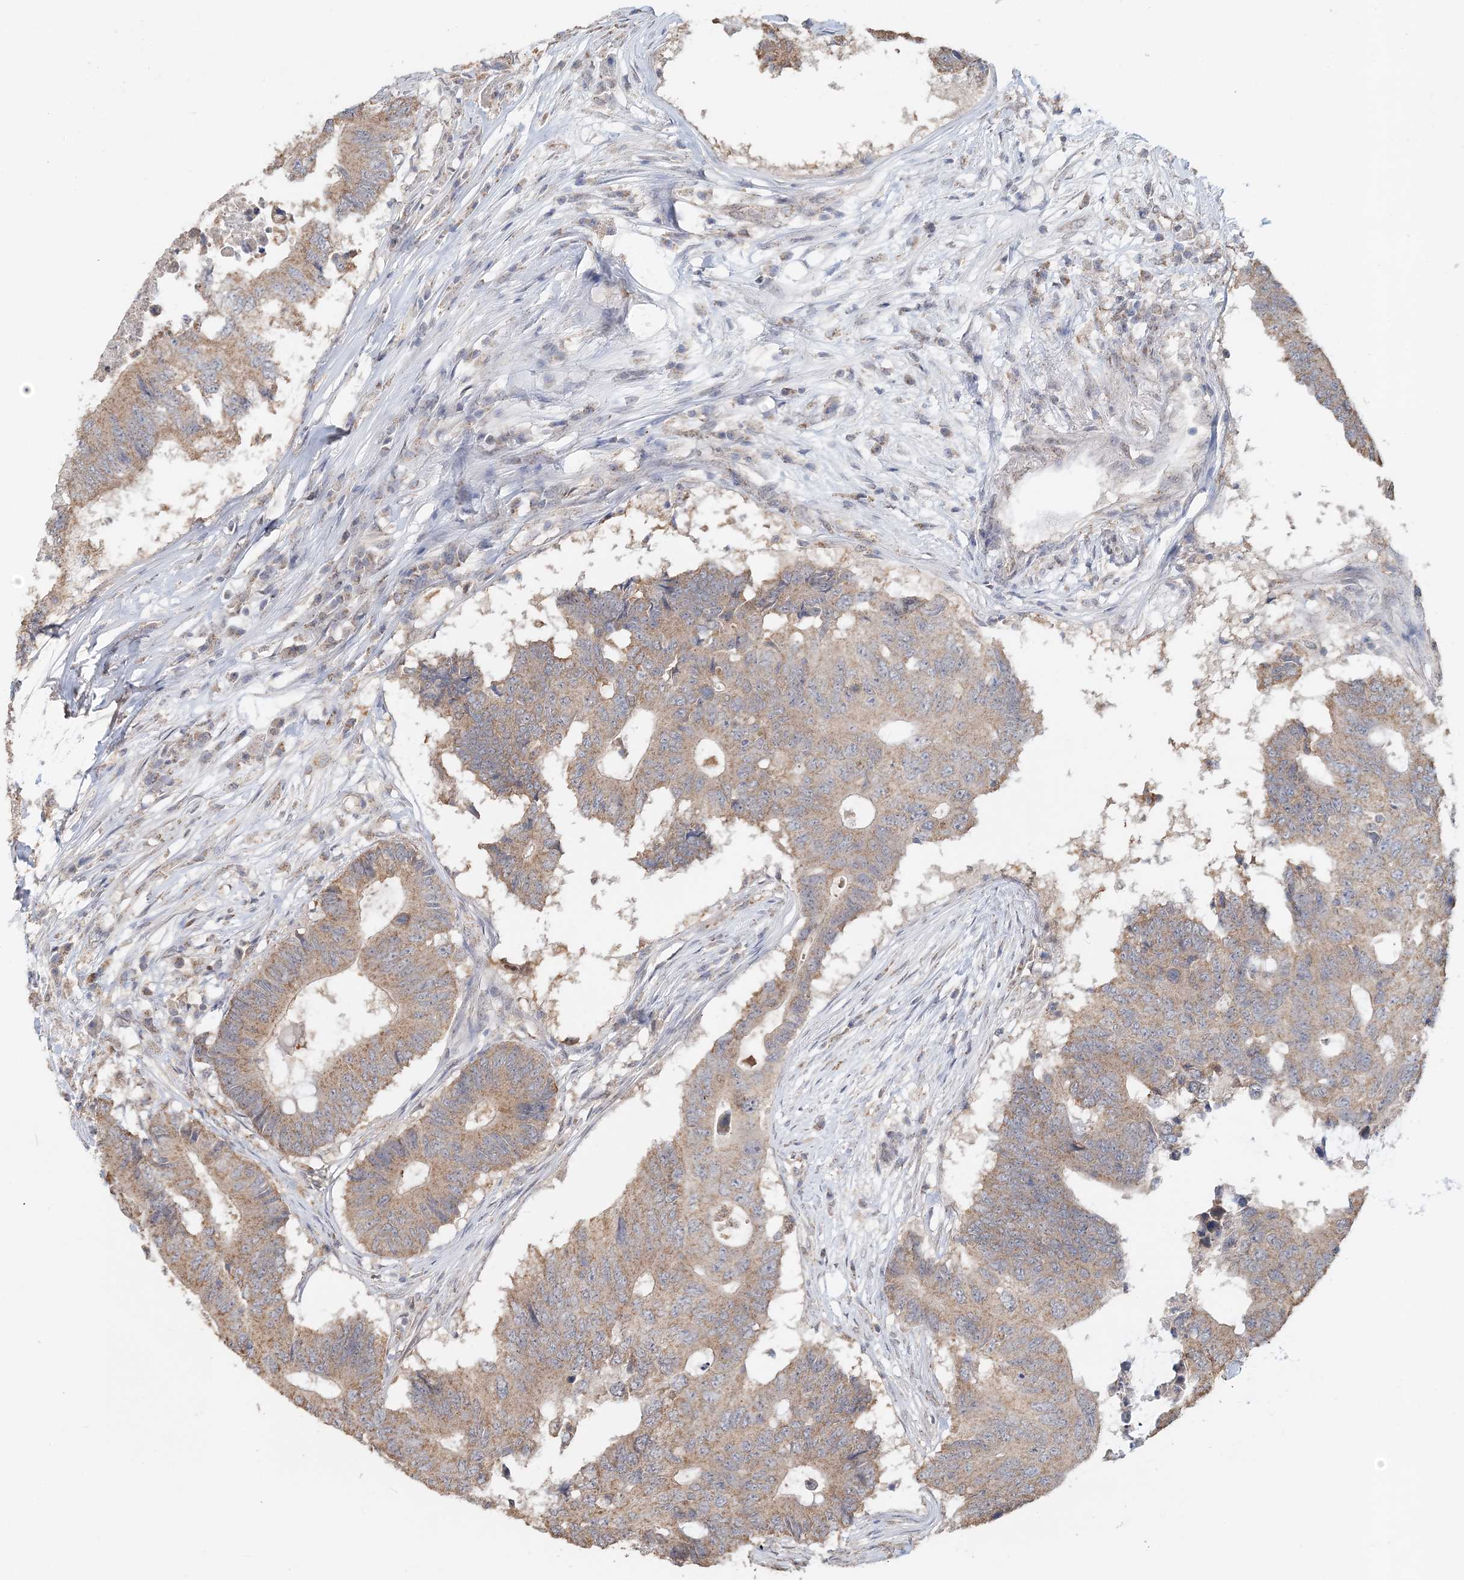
{"staining": {"intensity": "moderate", "quantity": ">75%", "location": "cytoplasmic/membranous"}, "tissue": "colorectal cancer", "cell_type": "Tumor cells", "image_type": "cancer", "snomed": [{"axis": "morphology", "description": "Adenocarcinoma, NOS"}, {"axis": "topography", "description": "Colon"}], "caption": "A brown stain labels moderate cytoplasmic/membranous positivity of a protein in human adenocarcinoma (colorectal) tumor cells.", "gene": "FBXO38", "patient": {"sex": "male", "age": 71}}